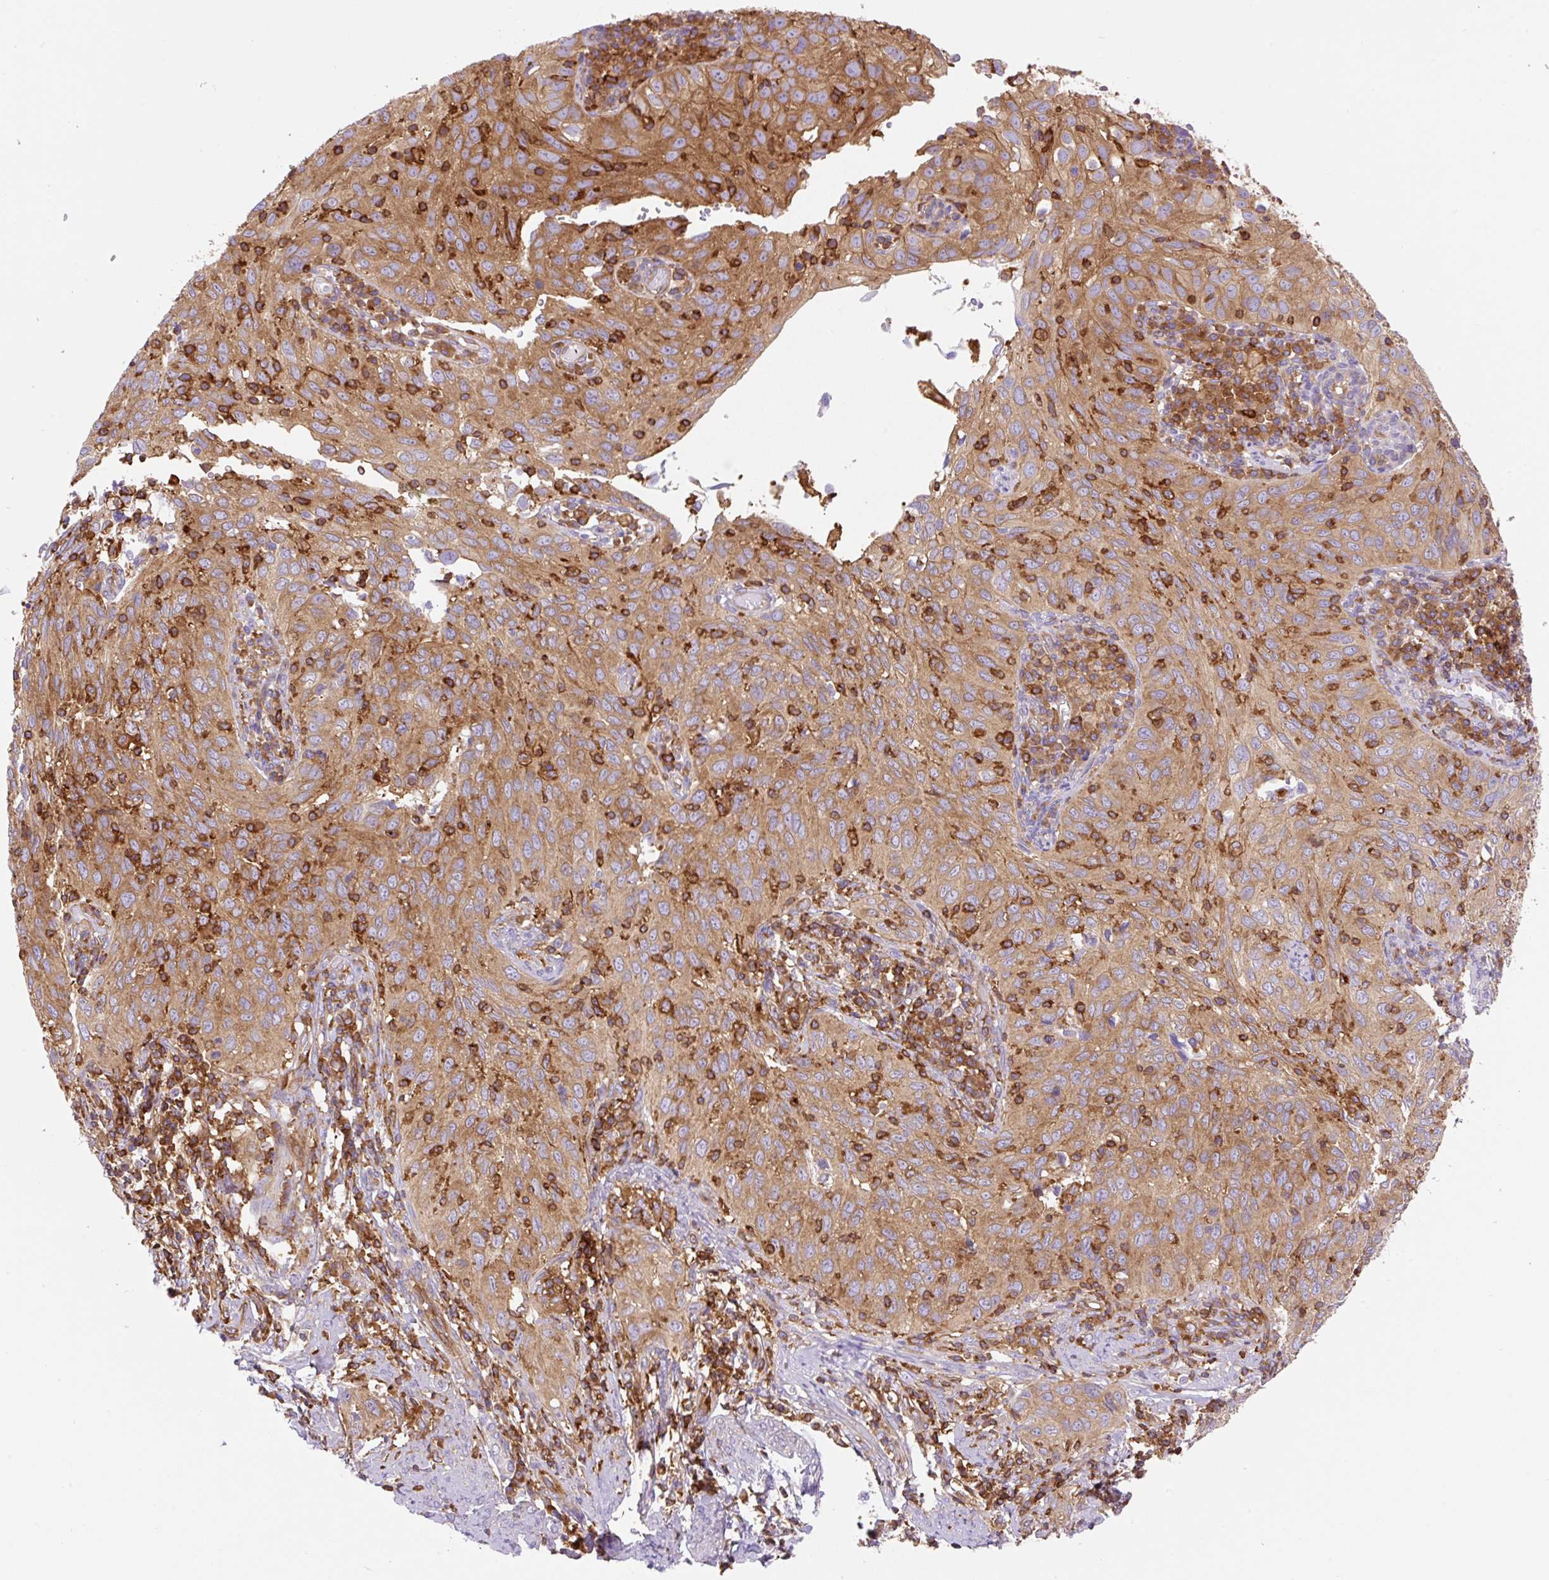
{"staining": {"intensity": "moderate", "quantity": ">75%", "location": "cytoplasmic/membranous"}, "tissue": "cervical cancer", "cell_type": "Tumor cells", "image_type": "cancer", "snomed": [{"axis": "morphology", "description": "Squamous cell carcinoma, NOS"}, {"axis": "topography", "description": "Cervix"}], "caption": "This micrograph shows IHC staining of human cervical cancer, with medium moderate cytoplasmic/membranous positivity in approximately >75% of tumor cells.", "gene": "DNM2", "patient": {"sex": "female", "age": 52}}